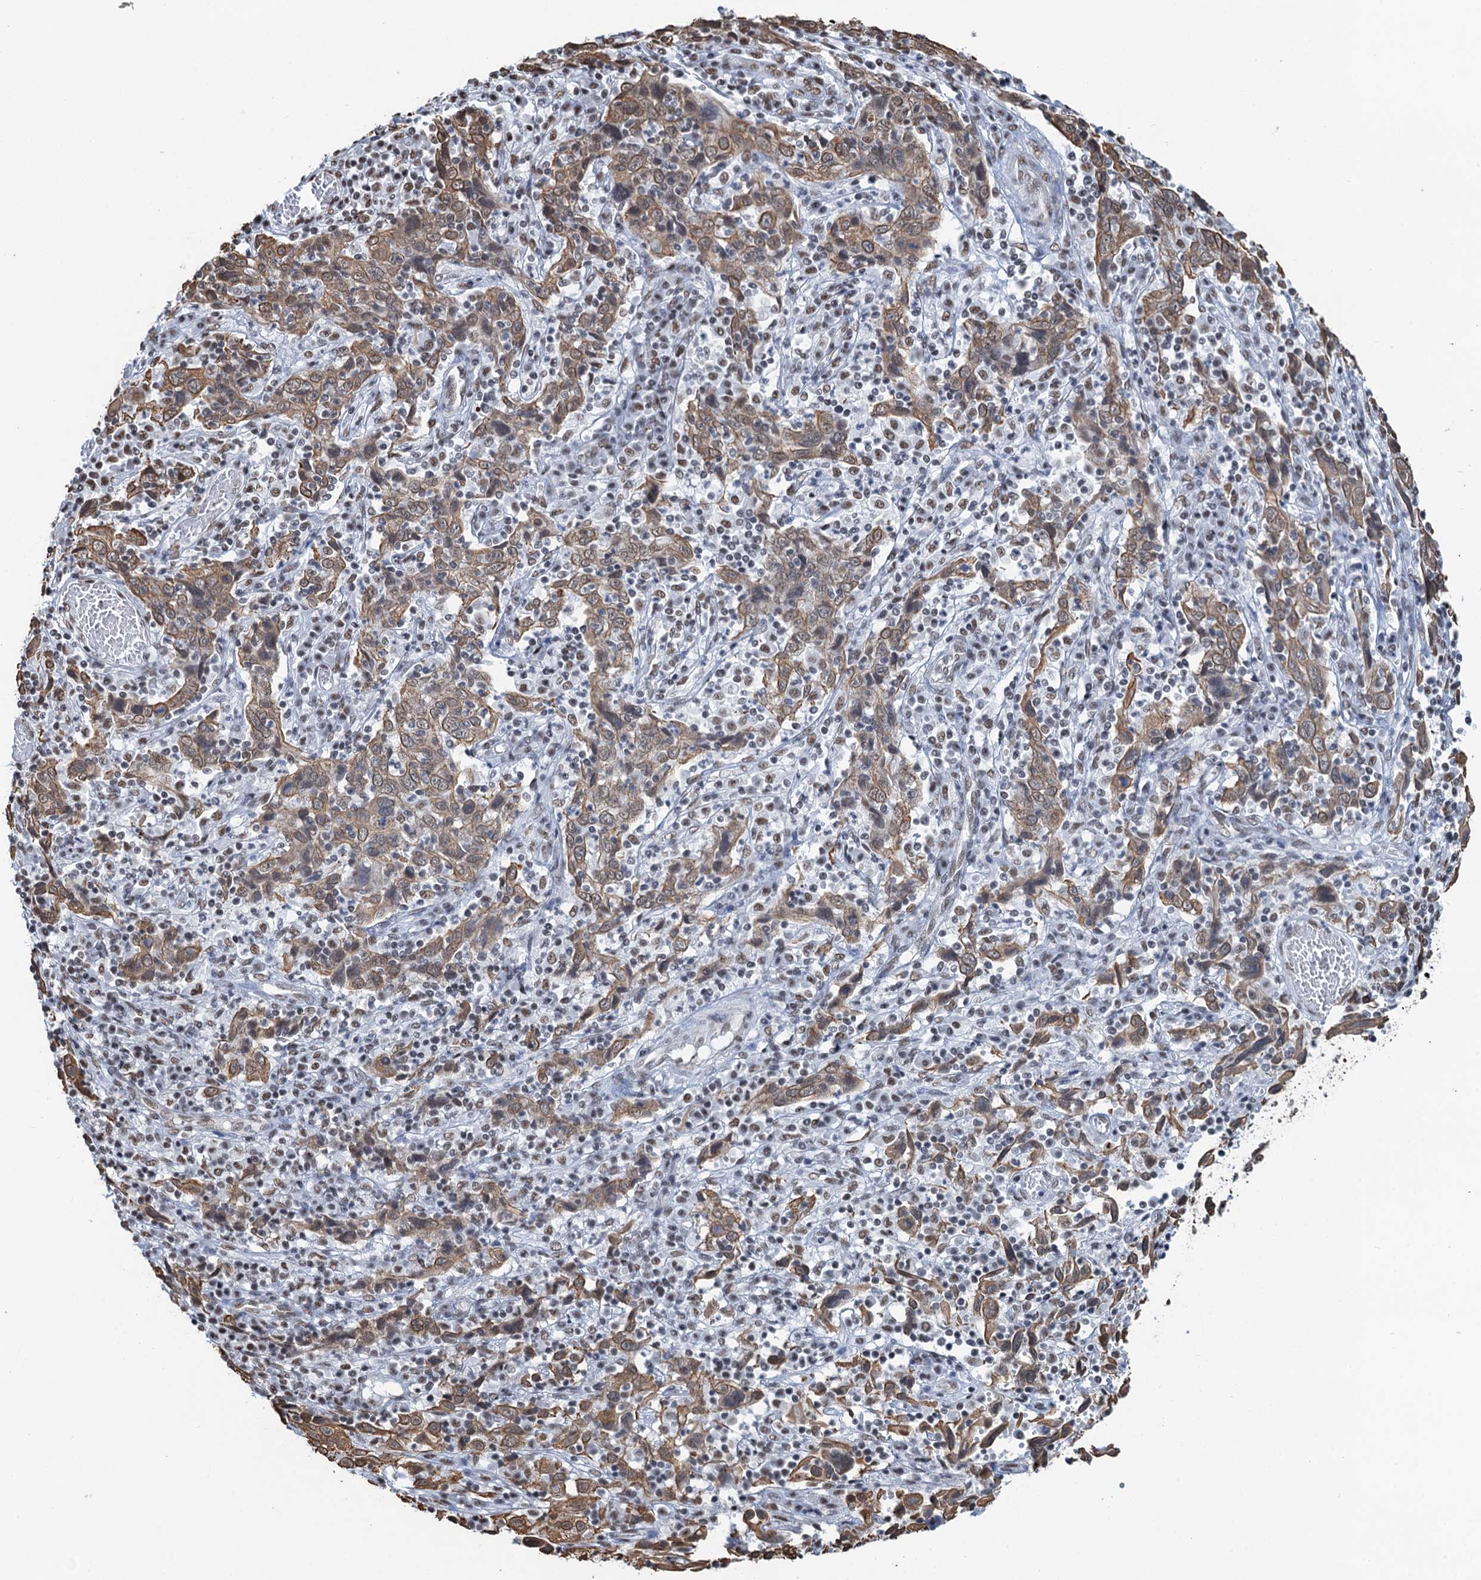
{"staining": {"intensity": "moderate", "quantity": ">75%", "location": "cytoplasmic/membranous"}, "tissue": "cervical cancer", "cell_type": "Tumor cells", "image_type": "cancer", "snomed": [{"axis": "morphology", "description": "Squamous cell carcinoma, NOS"}, {"axis": "topography", "description": "Cervix"}], "caption": "Immunohistochemistry photomicrograph of human cervical cancer stained for a protein (brown), which demonstrates medium levels of moderate cytoplasmic/membranous expression in approximately >75% of tumor cells.", "gene": "ZNF609", "patient": {"sex": "female", "age": 46}}